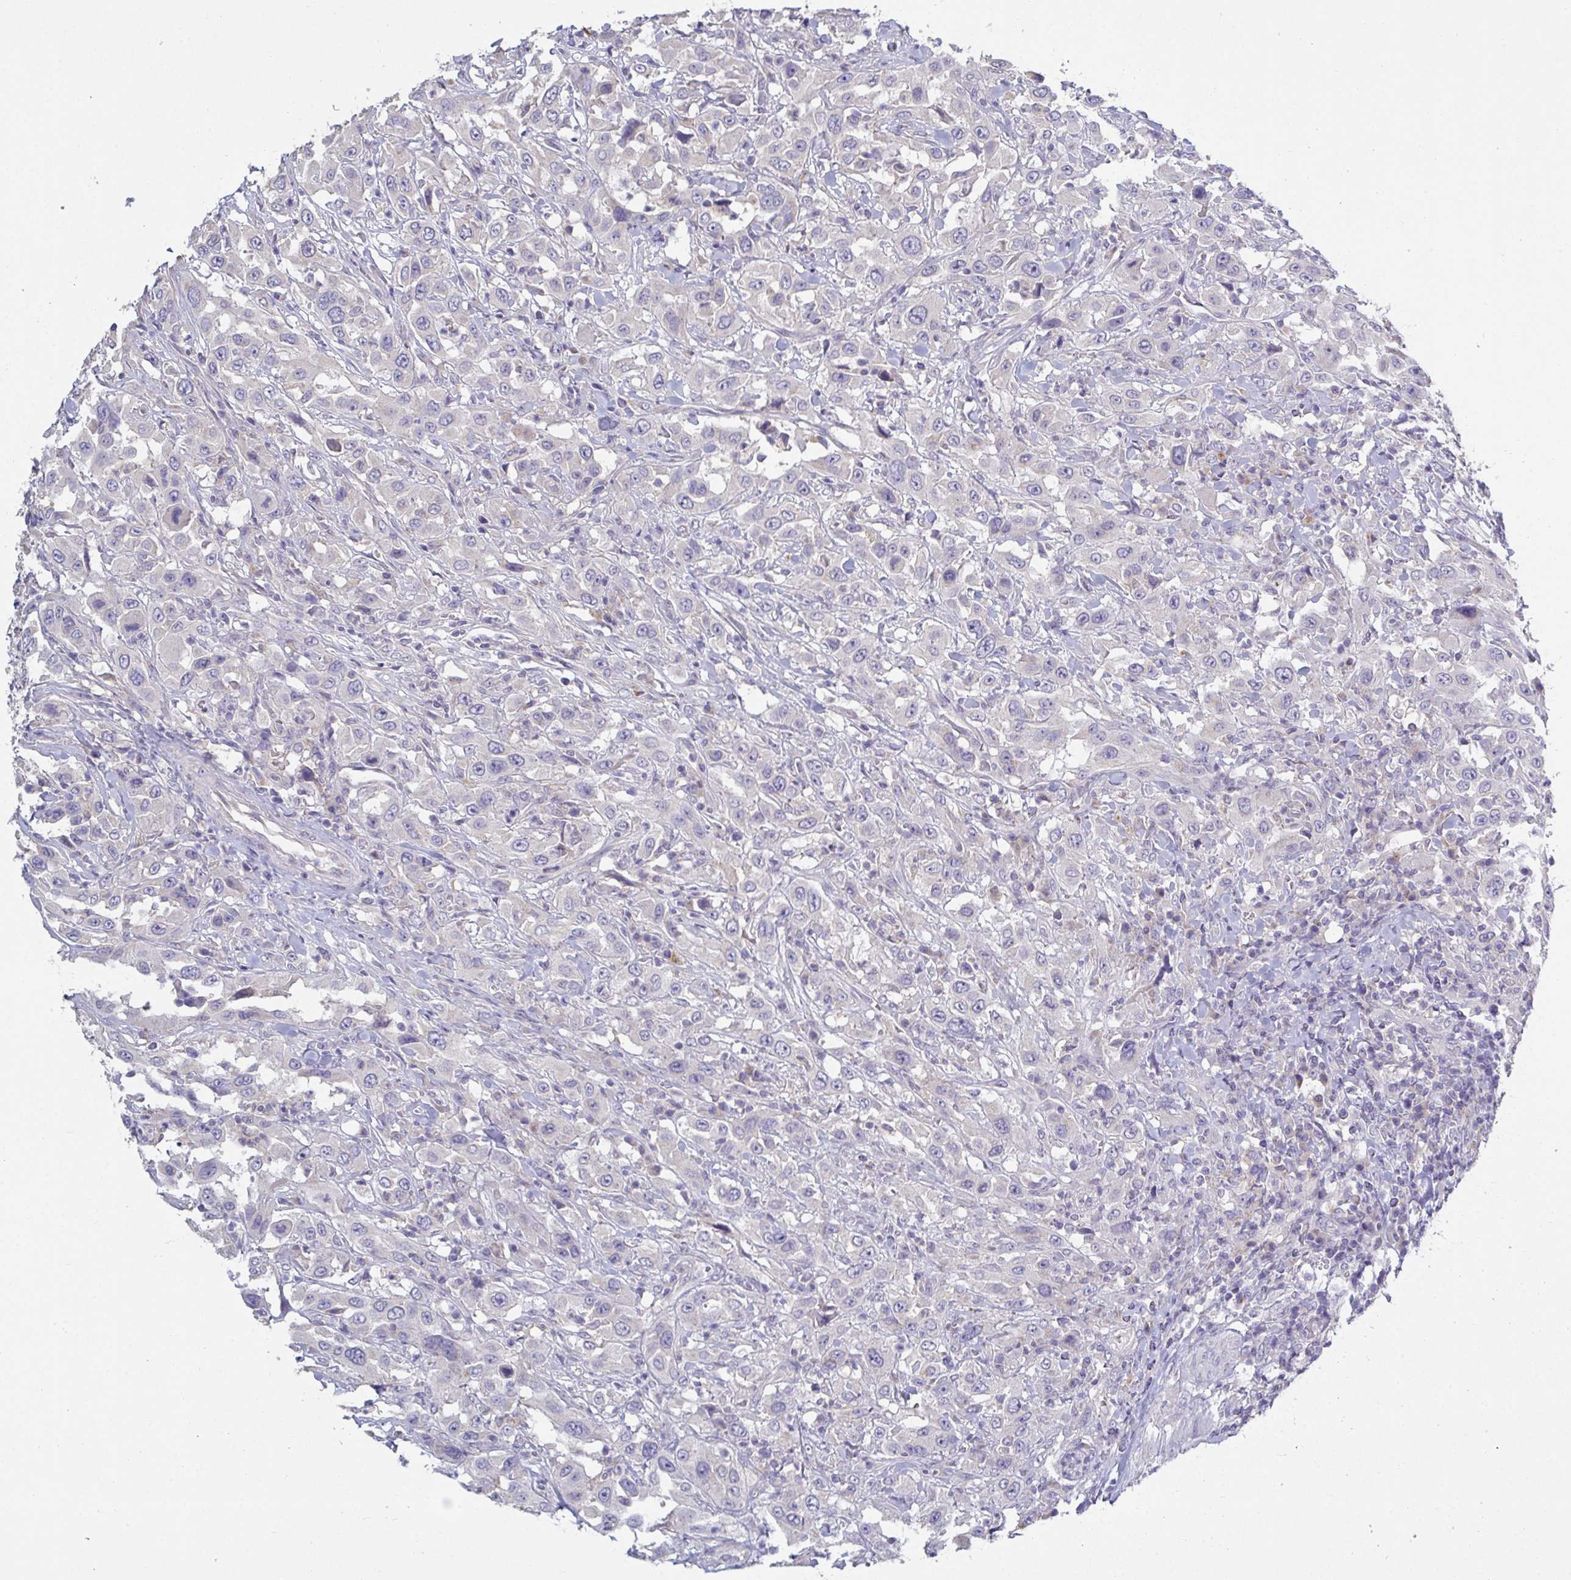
{"staining": {"intensity": "negative", "quantity": "none", "location": "none"}, "tissue": "urothelial cancer", "cell_type": "Tumor cells", "image_type": "cancer", "snomed": [{"axis": "morphology", "description": "Urothelial carcinoma, High grade"}, {"axis": "topography", "description": "Urinary bladder"}], "caption": "IHC photomicrograph of human urothelial carcinoma (high-grade) stained for a protein (brown), which displays no positivity in tumor cells.", "gene": "GALNT13", "patient": {"sex": "male", "age": 61}}